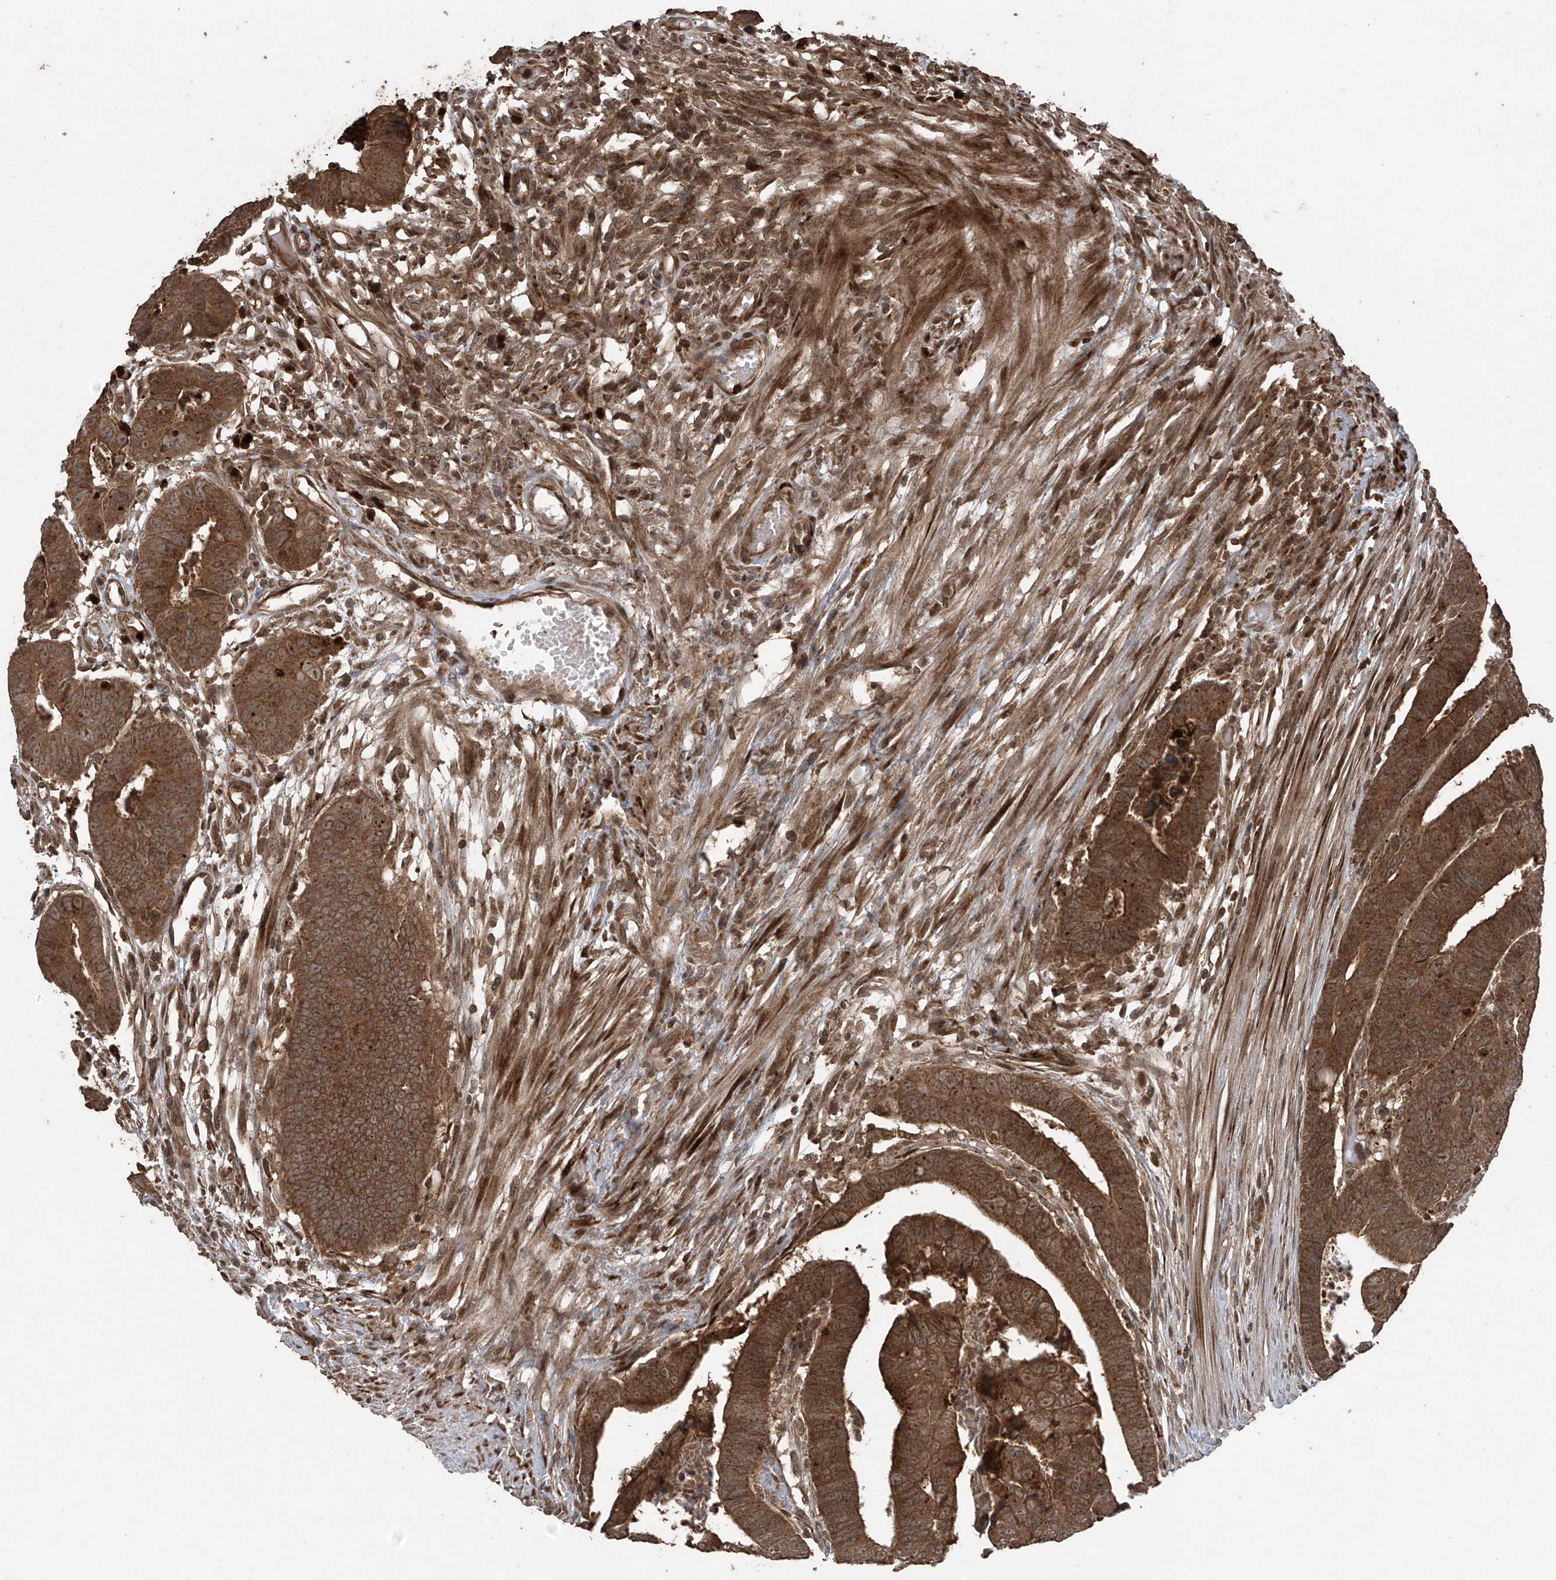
{"staining": {"intensity": "strong", "quantity": ">75%", "location": "cytoplasmic/membranous"}, "tissue": "colorectal cancer", "cell_type": "Tumor cells", "image_type": "cancer", "snomed": [{"axis": "morphology", "description": "Adenocarcinoma, NOS"}, {"axis": "topography", "description": "Rectum"}], "caption": "This micrograph shows immunohistochemistry (IHC) staining of human colorectal cancer, with high strong cytoplasmic/membranous staining in about >75% of tumor cells.", "gene": "PGPEP1", "patient": {"sex": "female", "age": 65}}